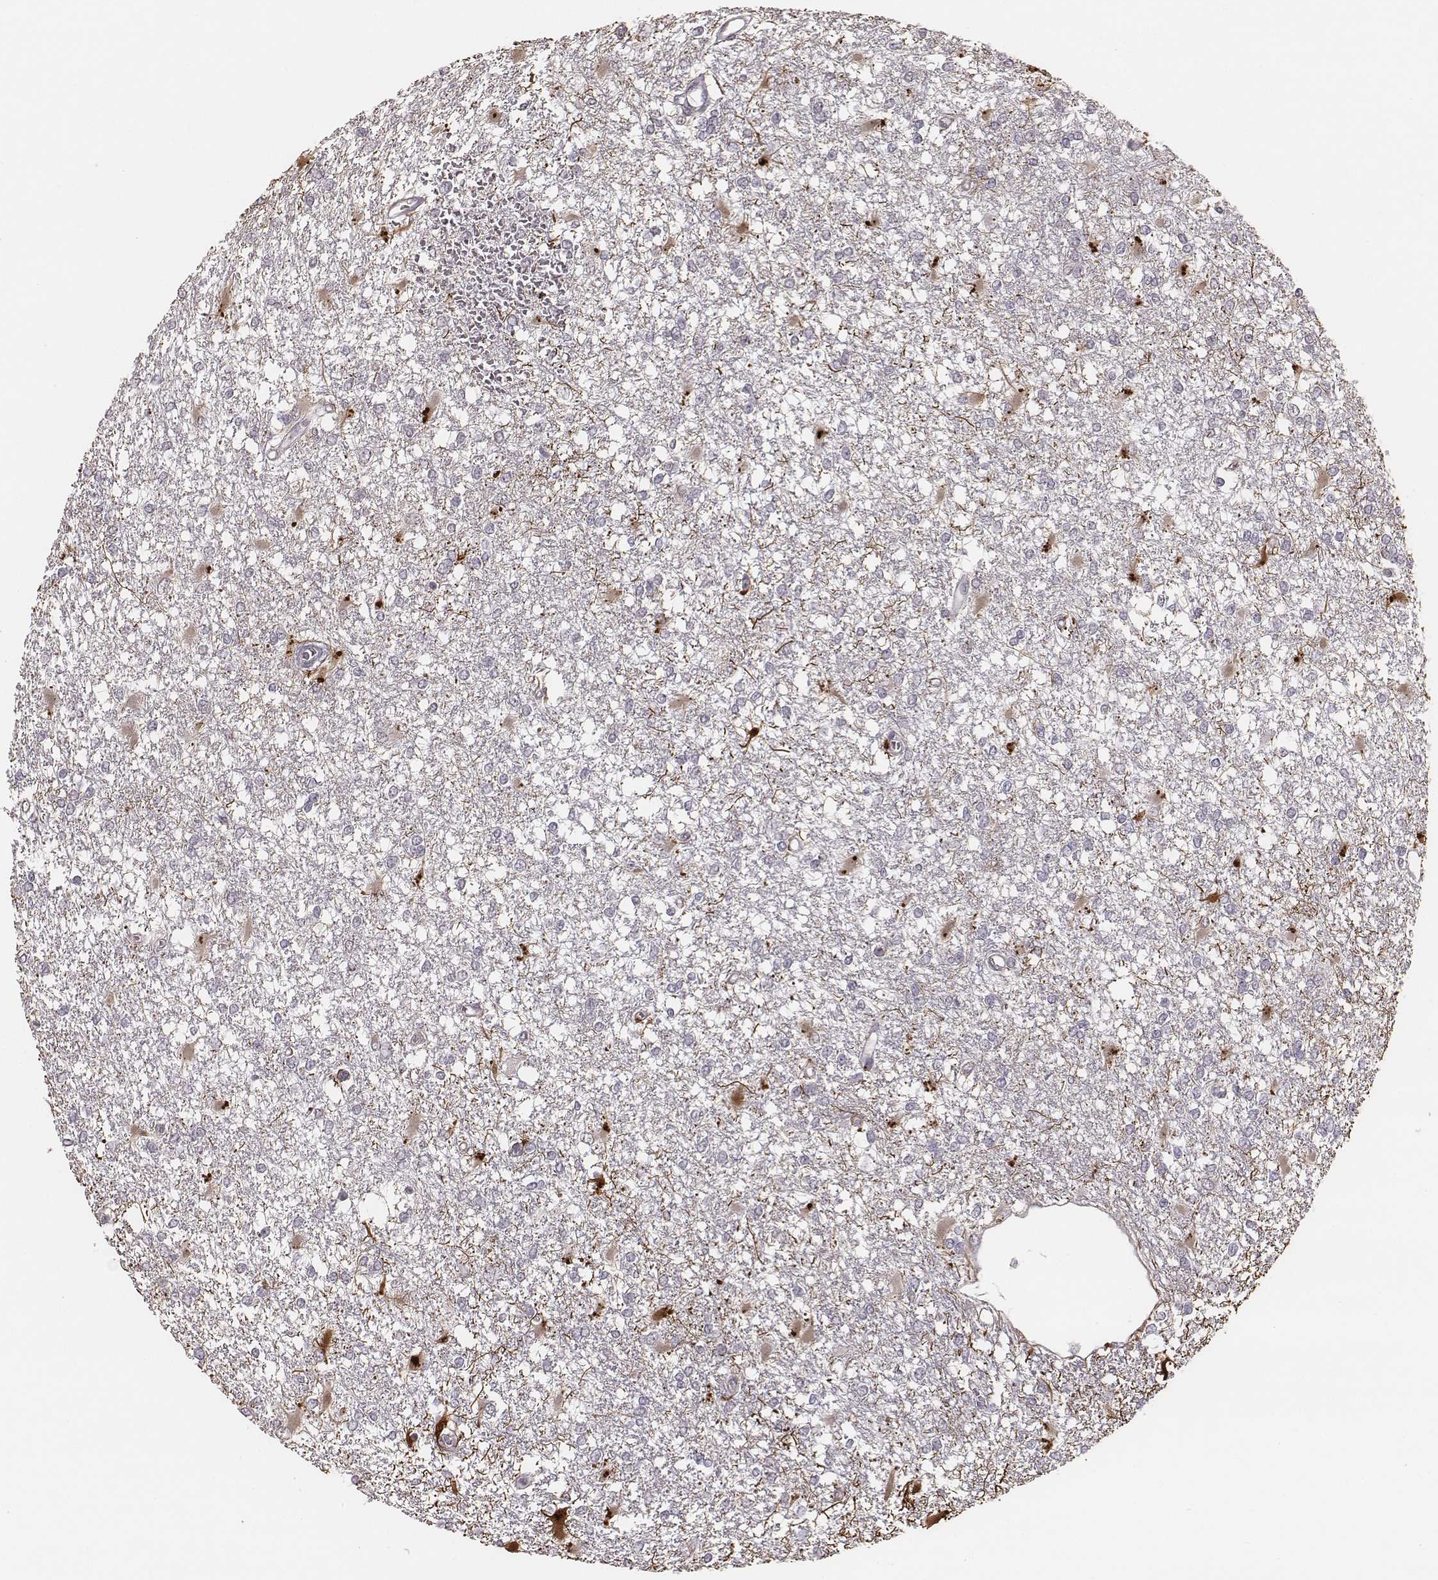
{"staining": {"intensity": "negative", "quantity": "none", "location": "none"}, "tissue": "glioma", "cell_type": "Tumor cells", "image_type": "cancer", "snomed": [{"axis": "morphology", "description": "Glioma, malignant, High grade"}, {"axis": "topography", "description": "Cerebral cortex"}], "caption": "Immunohistochemical staining of human glioma exhibits no significant staining in tumor cells.", "gene": "SLC7A4", "patient": {"sex": "male", "age": 79}}